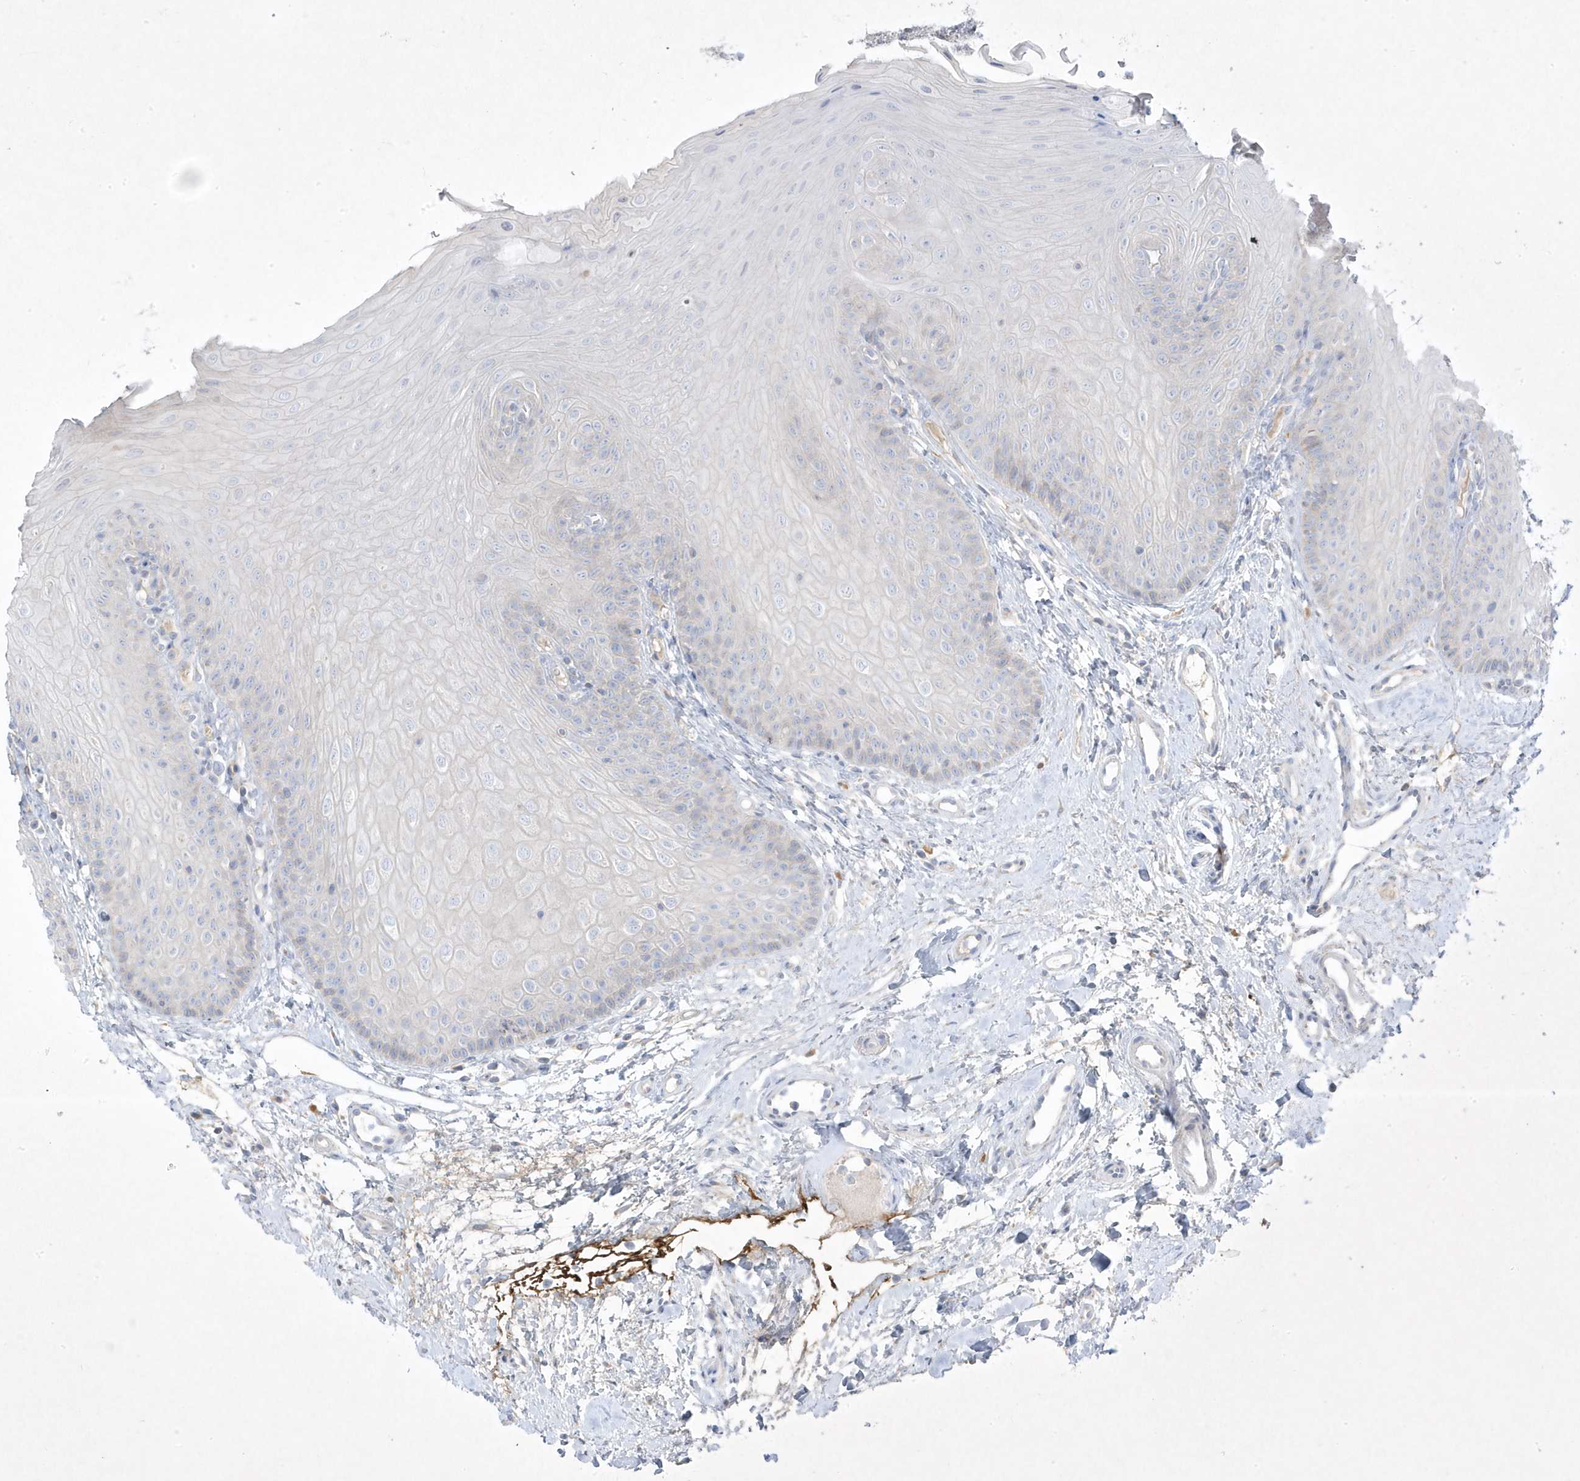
{"staining": {"intensity": "negative", "quantity": "none", "location": "none"}, "tissue": "oral mucosa", "cell_type": "Squamous epithelial cells", "image_type": "normal", "snomed": [{"axis": "morphology", "description": "Normal tissue, NOS"}, {"axis": "topography", "description": "Oral tissue"}], "caption": "IHC histopathology image of unremarkable oral mucosa stained for a protein (brown), which demonstrates no staining in squamous epithelial cells.", "gene": "ADAMTSL3", "patient": {"sex": "female", "age": 68}}